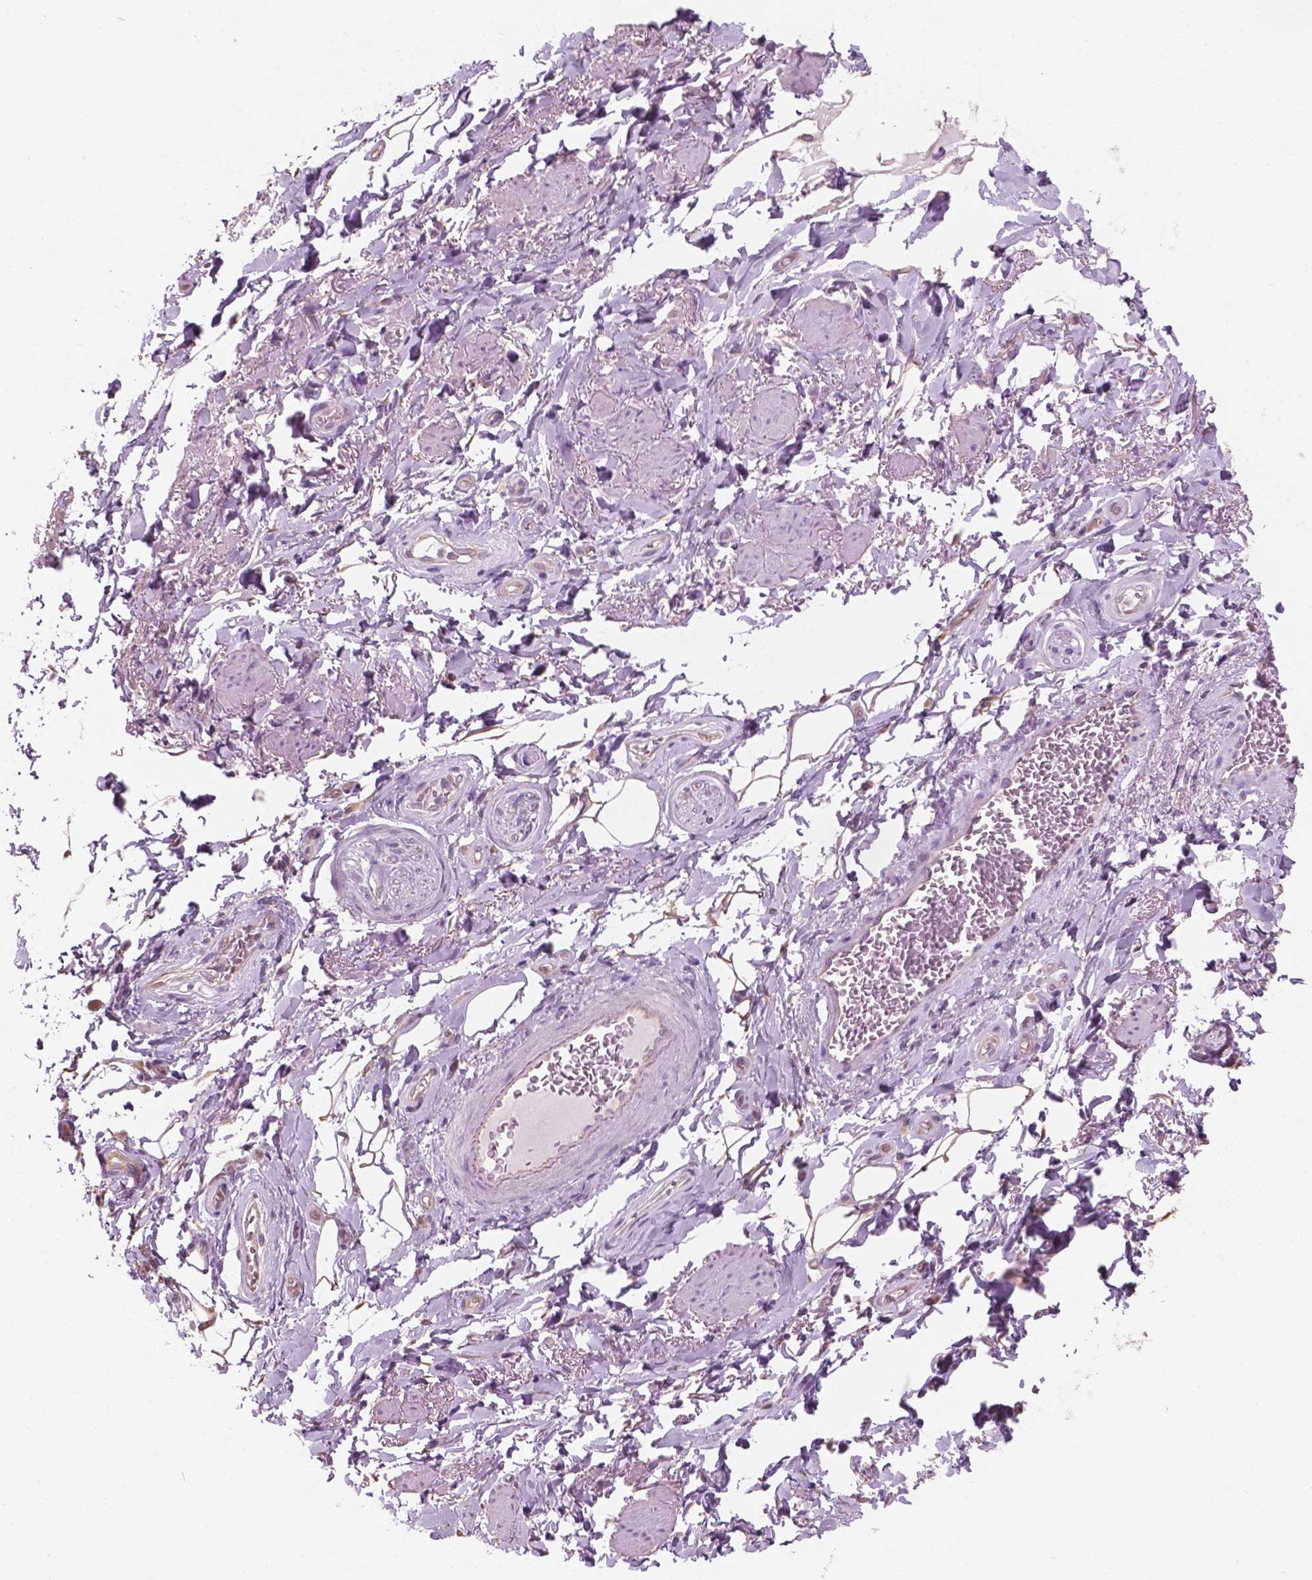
{"staining": {"intensity": "weak", "quantity": "25%-75%", "location": "cytoplasmic/membranous"}, "tissue": "adipose tissue", "cell_type": "Adipocytes", "image_type": "normal", "snomed": [{"axis": "morphology", "description": "Normal tissue, NOS"}, {"axis": "topography", "description": "Anal"}, {"axis": "topography", "description": "Peripheral nerve tissue"}], "caption": "An immunohistochemistry photomicrograph of normal tissue is shown. Protein staining in brown highlights weak cytoplasmic/membranous positivity in adipose tissue within adipocytes. The staining was performed using DAB to visualize the protein expression in brown, while the nuclei were stained in blue with hematoxylin (Magnification: 20x).", "gene": "AWAT1", "patient": {"sex": "male", "age": 53}}